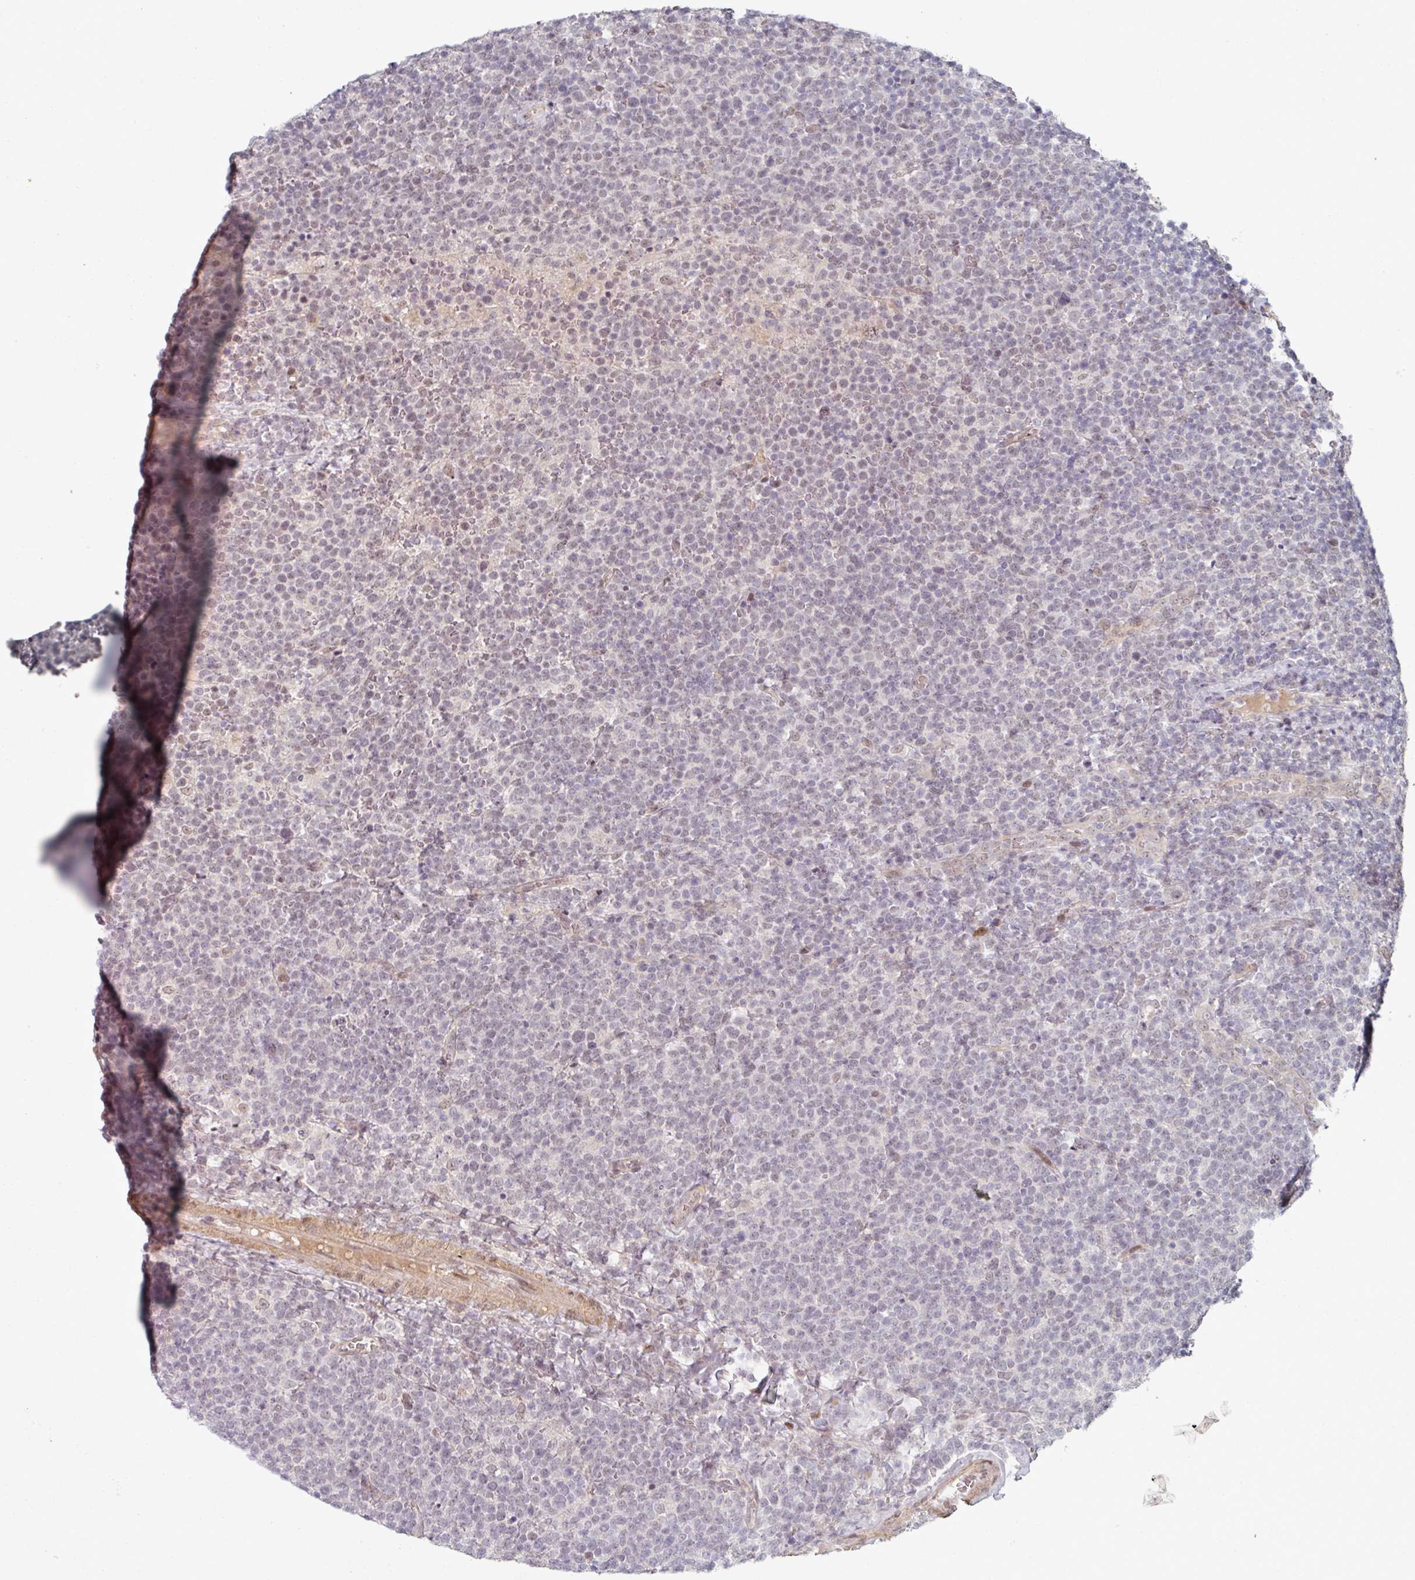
{"staining": {"intensity": "negative", "quantity": "none", "location": "none"}, "tissue": "lymphoma", "cell_type": "Tumor cells", "image_type": "cancer", "snomed": [{"axis": "morphology", "description": "Malignant lymphoma, non-Hodgkin's type, High grade"}, {"axis": "topography", "description": "Lymph node"}], "caption": "Tumor cells show no significant positivity in malignant lymphoma, non-Hodgkin's type (high-grade).", "gene": "TMCC1", "patient": {"sex": "male", "age": 61}}